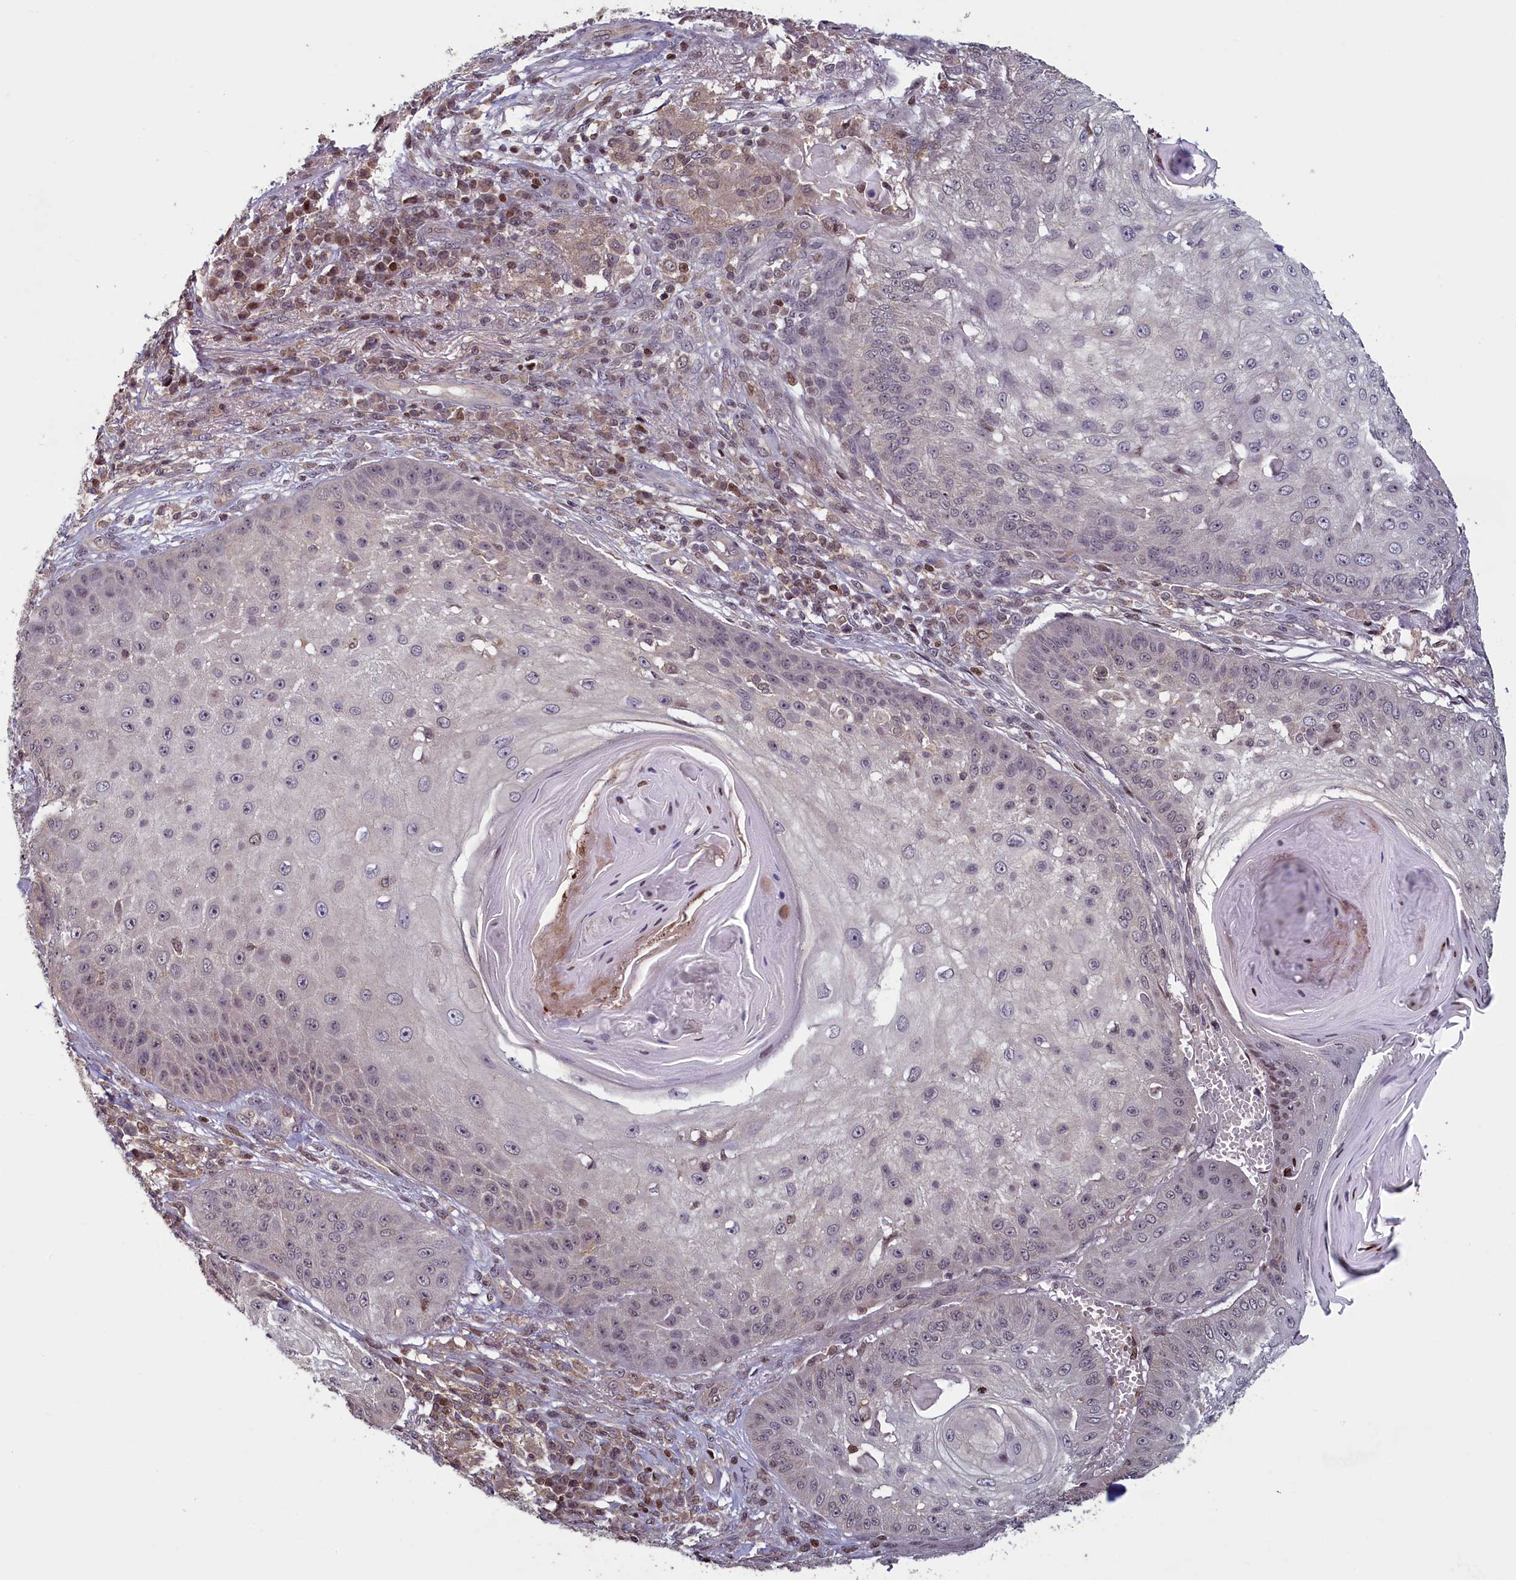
{"staining": {"intensity": "negative", "quantity": "none", "location": "none"}, "tissue": "skin cancer", "cell_type": "Tumor cells", "image_type": "cancer", "snomed": [{"axis": "morphology", "description": "Squamous cell carcinoma, NOS"}, {"axis": "topography", "description": "Skin"}], "caption": "Tumor cells show no significant positivity in squamous cell carcinoma (skin).", "gene": "NUBP1", "patient": {"sex": "male", "age": 70}}